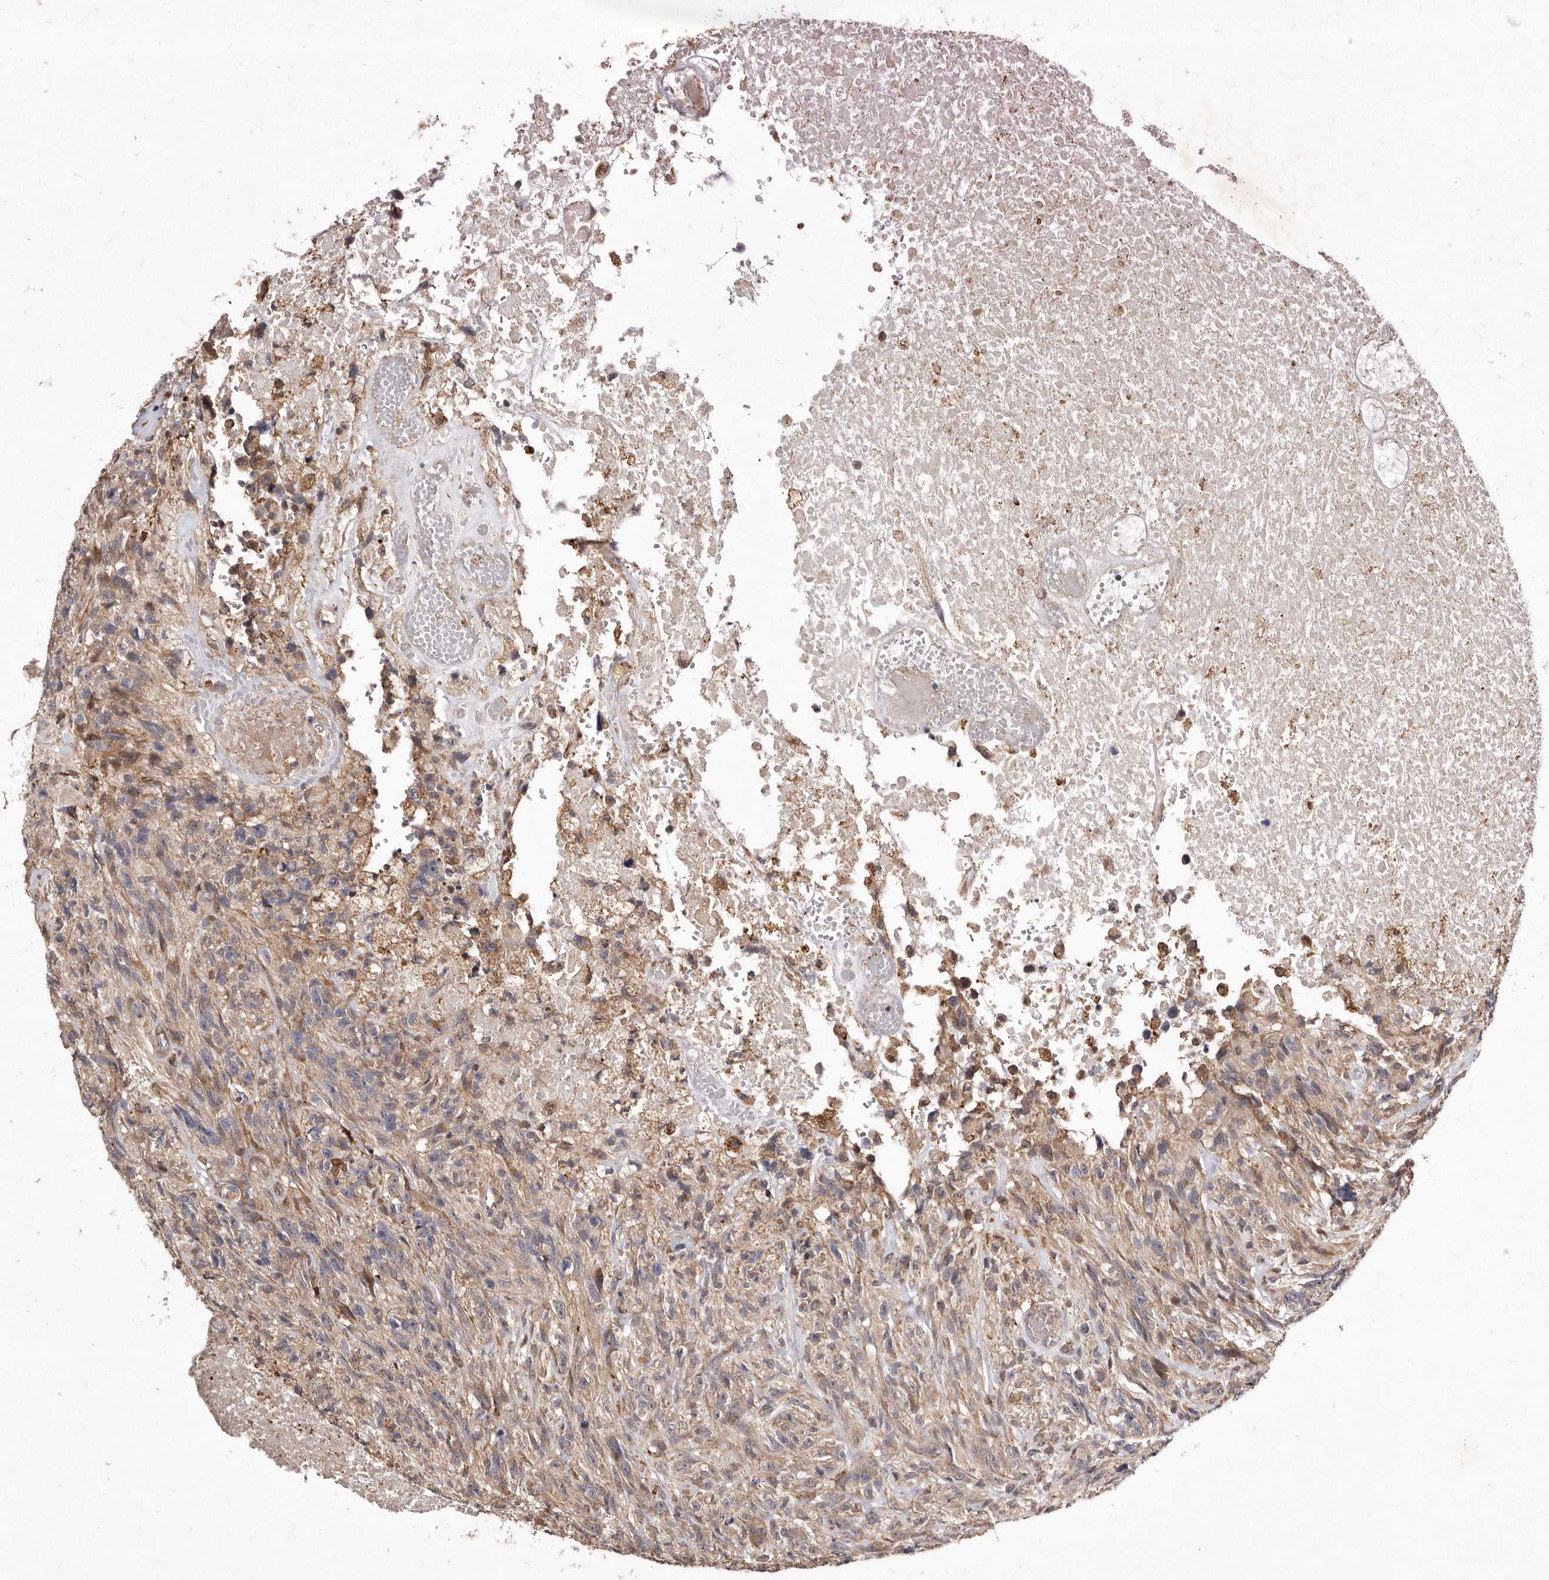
{"staining": {"intensity": "weak", "quantity": "<25%", "location": "cytoplasmic/membranous"}, "tissue": "glioma", "cell_type": "Tumor cells", "image_type": "cancer", "snomed": [{"axis": "morphology", "description": "Glioma, malignant, High grade"}, {"axis": "topography", "description": "Brain"}], "caption": "The immunohistochemistry histopathology image has no significant positivity in tumor cells of glioma tissue.", "gene": "RRM2B", "patient": {"sex": "male", "age": 69}}